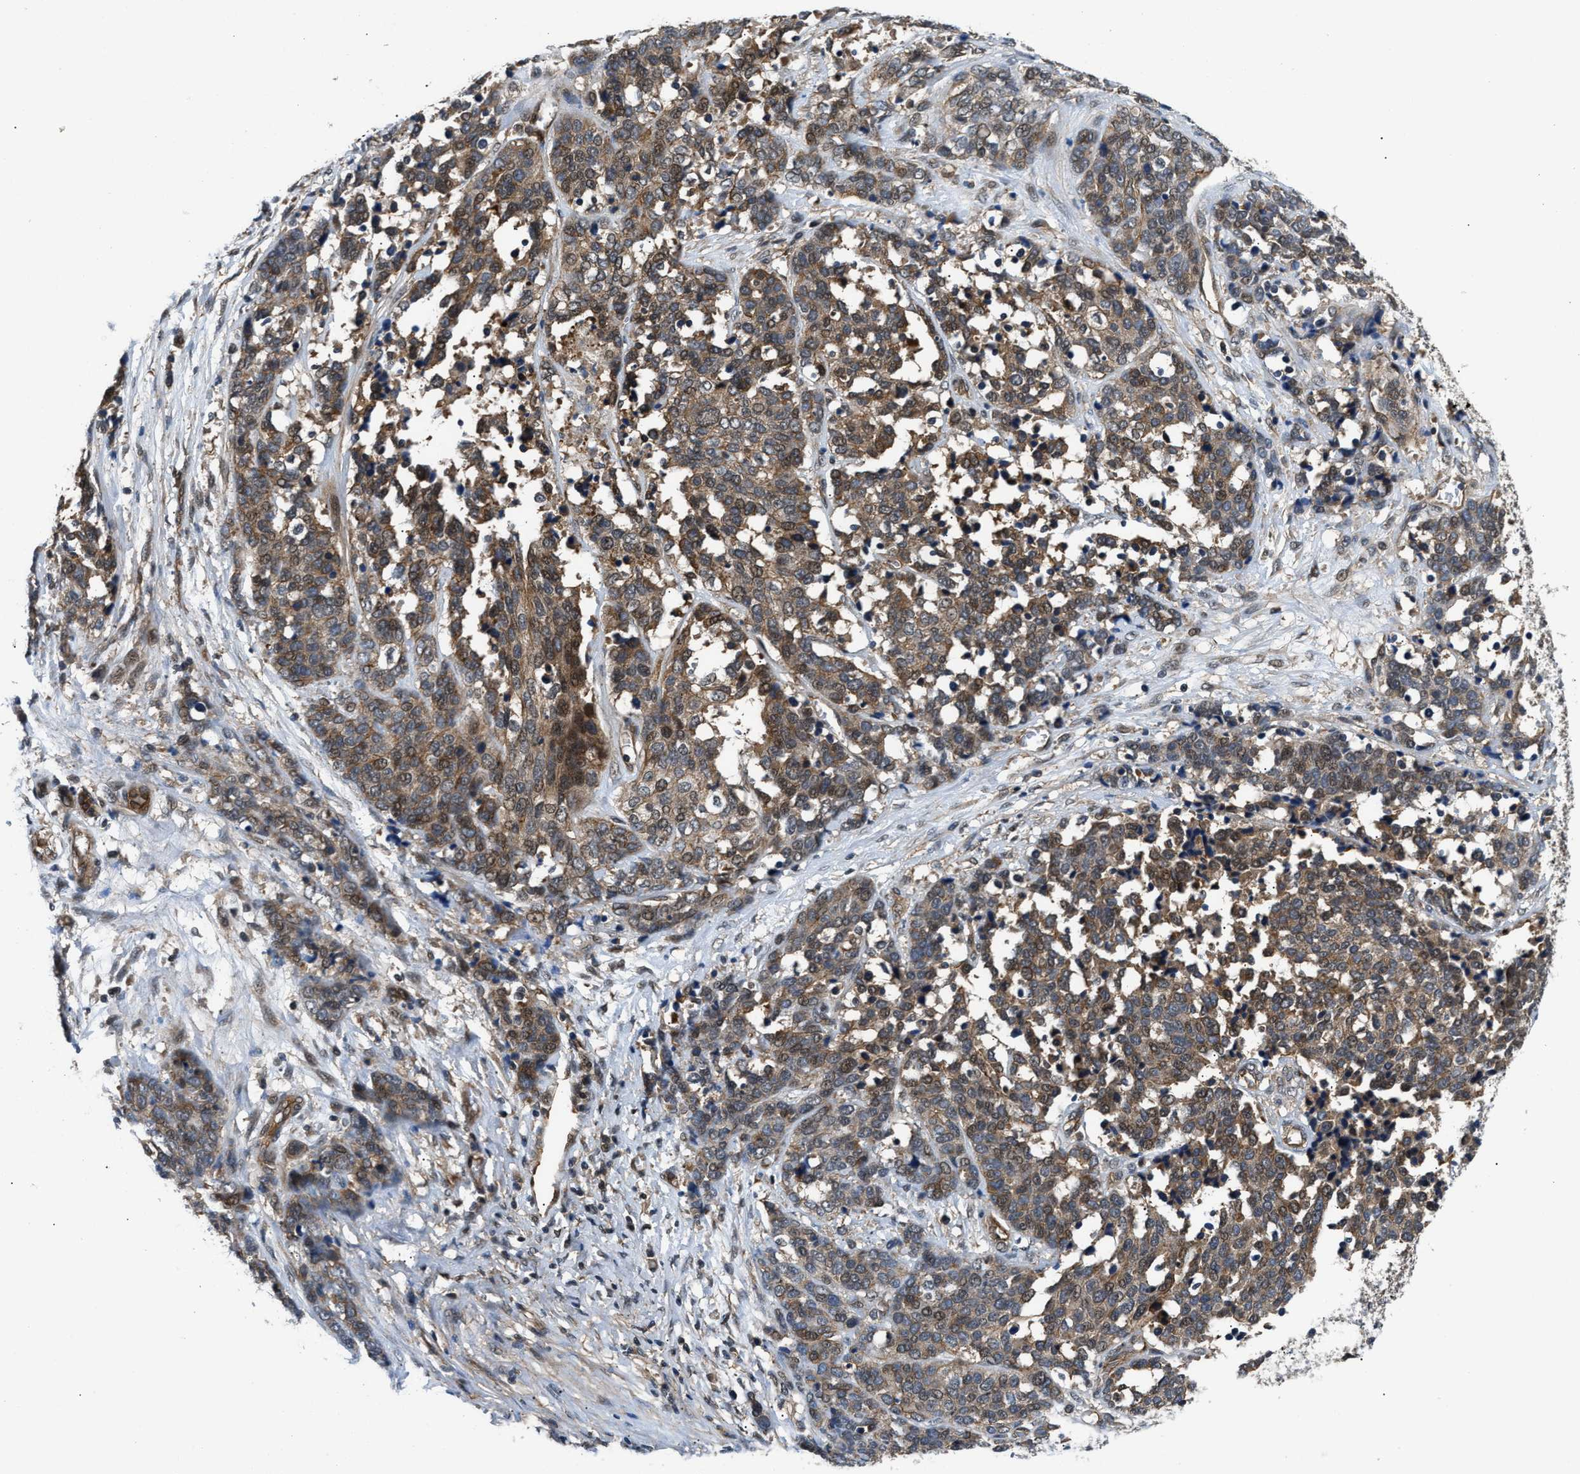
{"staining": {"intensity": "moderate", "quantity": ">75%", "location": "cytoplasmic/membranous"}, "tissue": "ovarian cancer", "cell_type": "Tumor cells", "image_type": "cancer", "snomed": [{"axis": "morphology", "description": "Cystadenocarcinoma, serous, NOS"}, {"axis": "topography", "description": "Ovary"}], "caption": "A photomicrograph showing moderate cytoplasmic/membranous staining in about >75% of tumor cells in ovarian cancer (serous cystadenocarcinoma), as visualized by brown immunohistochemical staining.", "gene": "COPS2", "patient": {"sex": "female", "age": 44}}